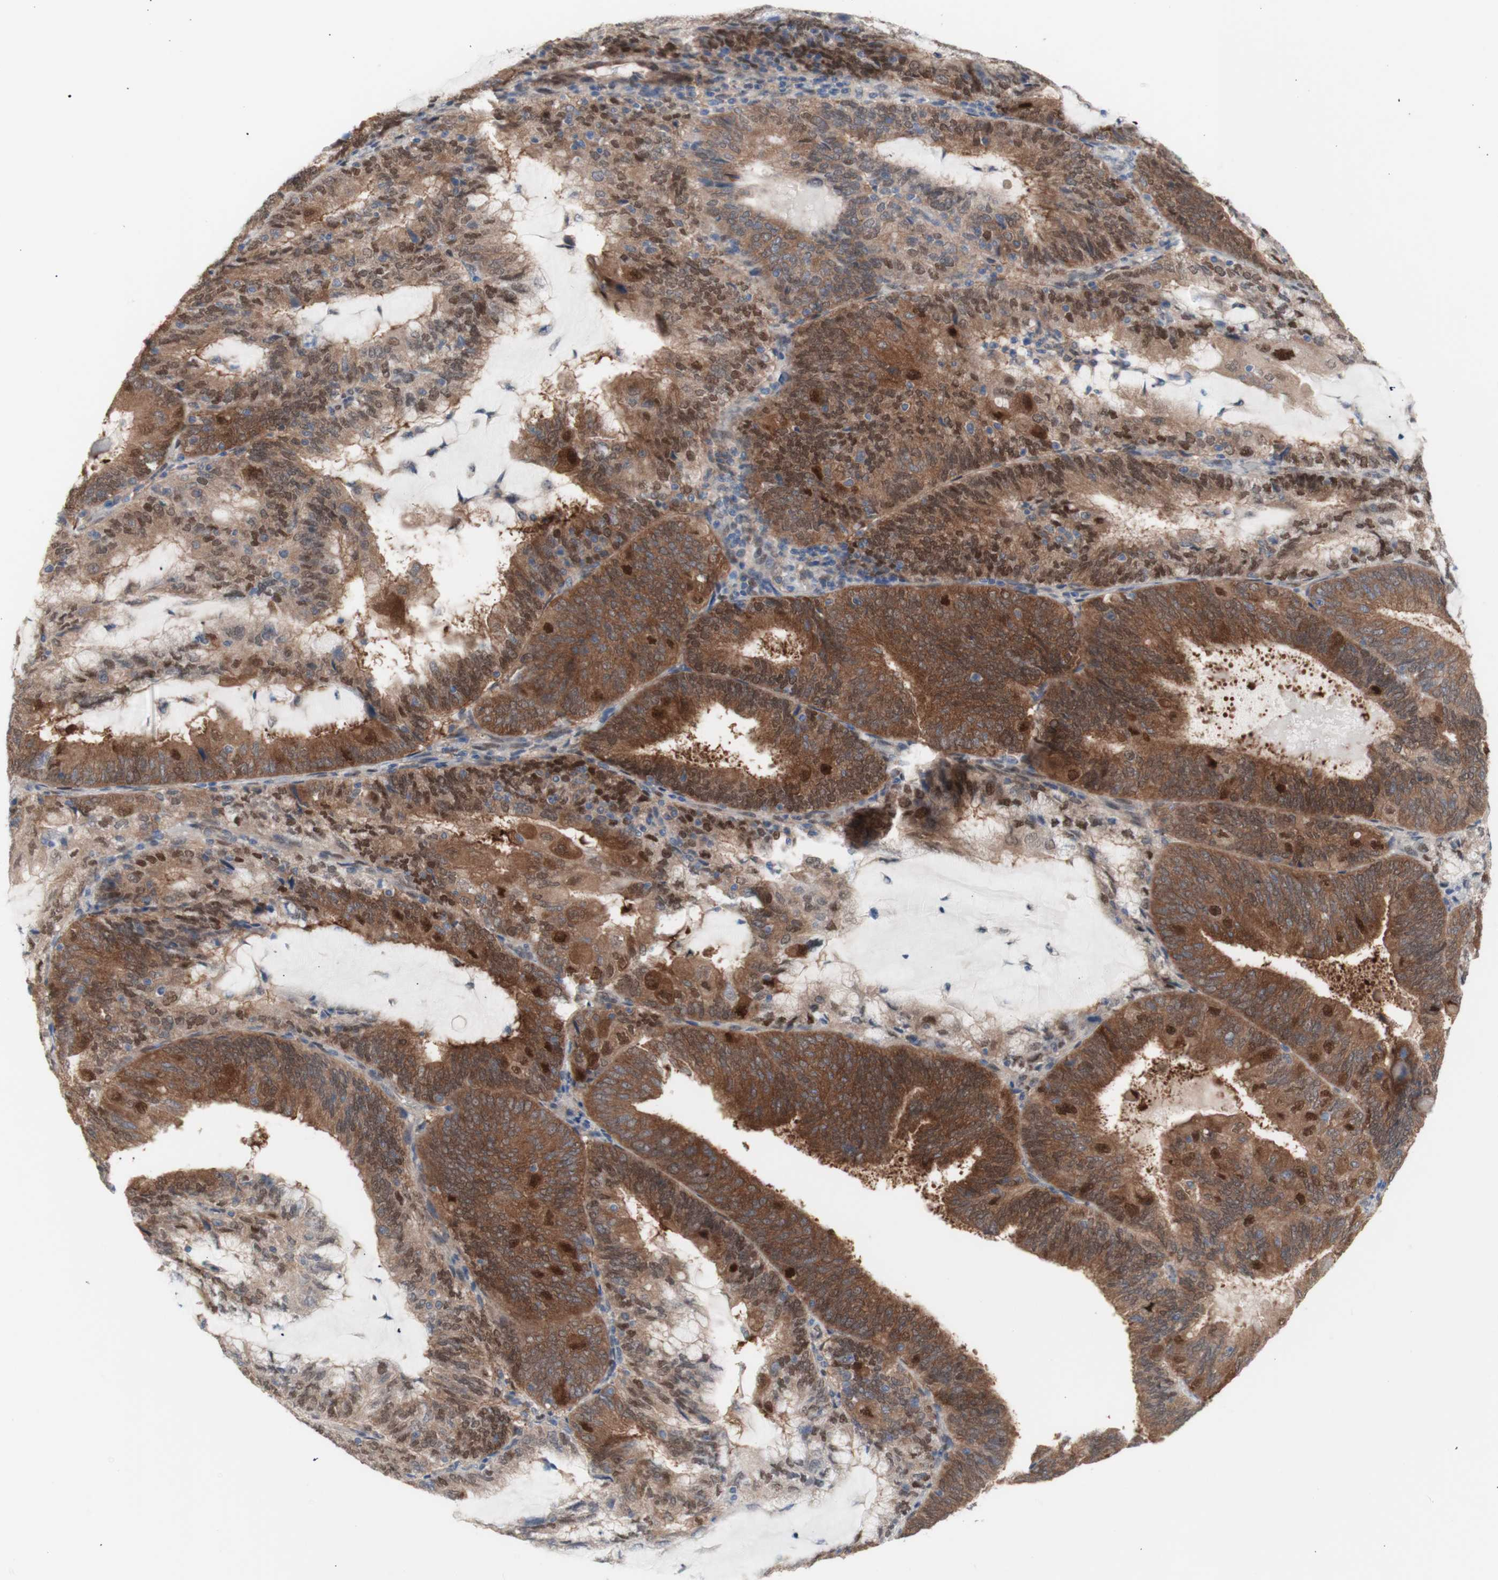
{"staining": {"intensity": "moderate", "quantity": ">75%", "location": "cytoplasmic/membranous,nuclear"}, "tissue": "endometrial cancer", "cell_type": "Tumor cells", "image_type": "cancer", "snomed": [{"axis": "morphology", "description": "Adenocarcinoma, NOS"}, {"axis": "topography", "description": "Endometrium"}], "caption": "DAB immunohistochemical staining of adenocarcinoma (endometrial) shows moderate cytoplasmic/membranous and nuclear protein expression in about >75% of tumor cells.", "gene": "PRMT5", "patient": {"sex": "female", "age": 81}}